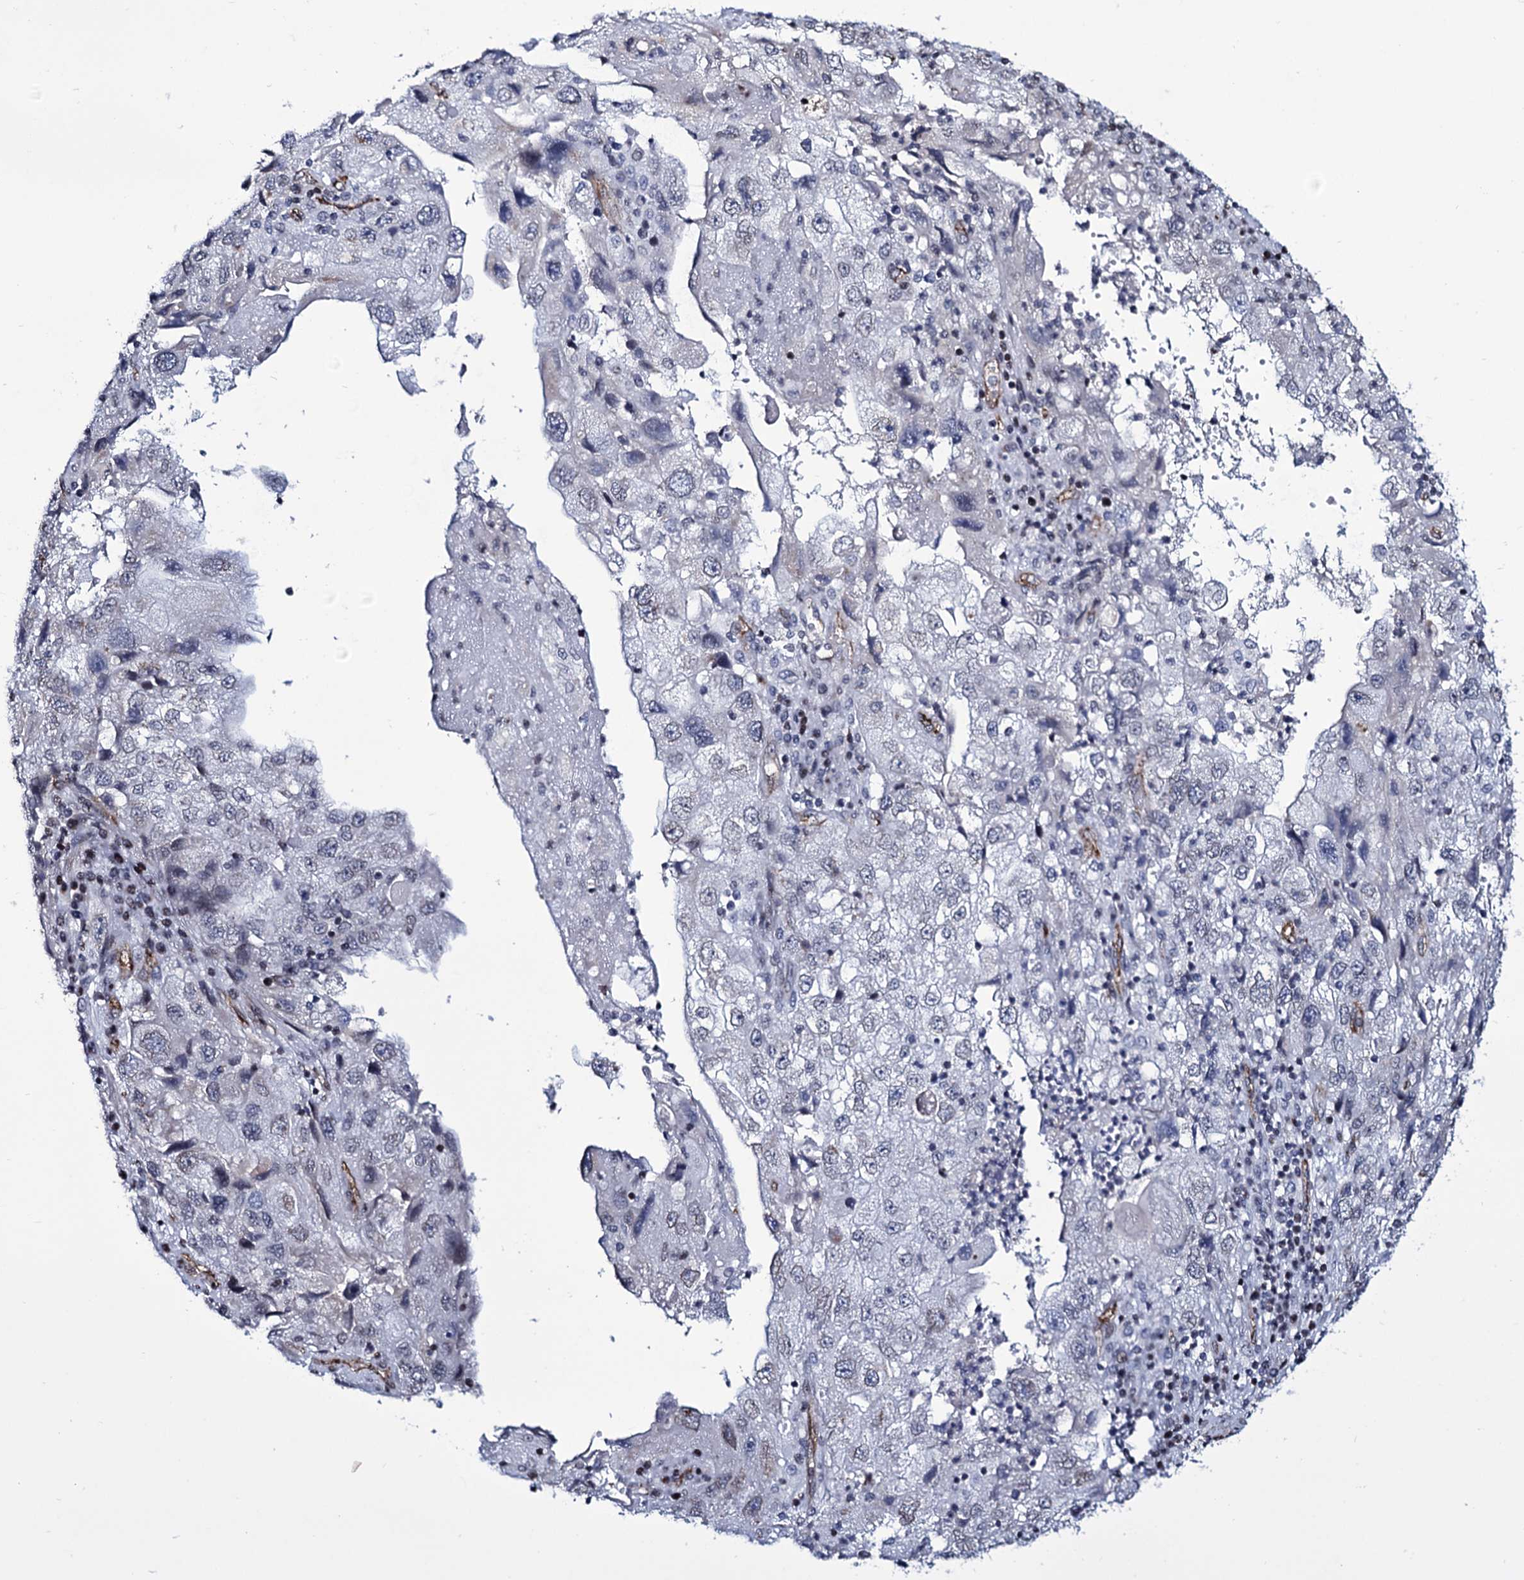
{"staining": {"intensity": "negative", "quantity": "none", "location": "none"}, "tissue": "endometrial cancer", "cell_type": "Tumor cells", "image_type": "cancer", "snomed": [{"axis": "morphology", "description": "Adenocarcinoma, NOS"}, {"axis": "topography", "description": "Endometrium"}], "caption": "Immunohistochemistry (IHC) image of human endometrial cancer stained for a protein (brown), which exhibits no staining in tumor cells.", "gene": "ZC3H12C", "patient": {"sex": "female", "age": 49}}